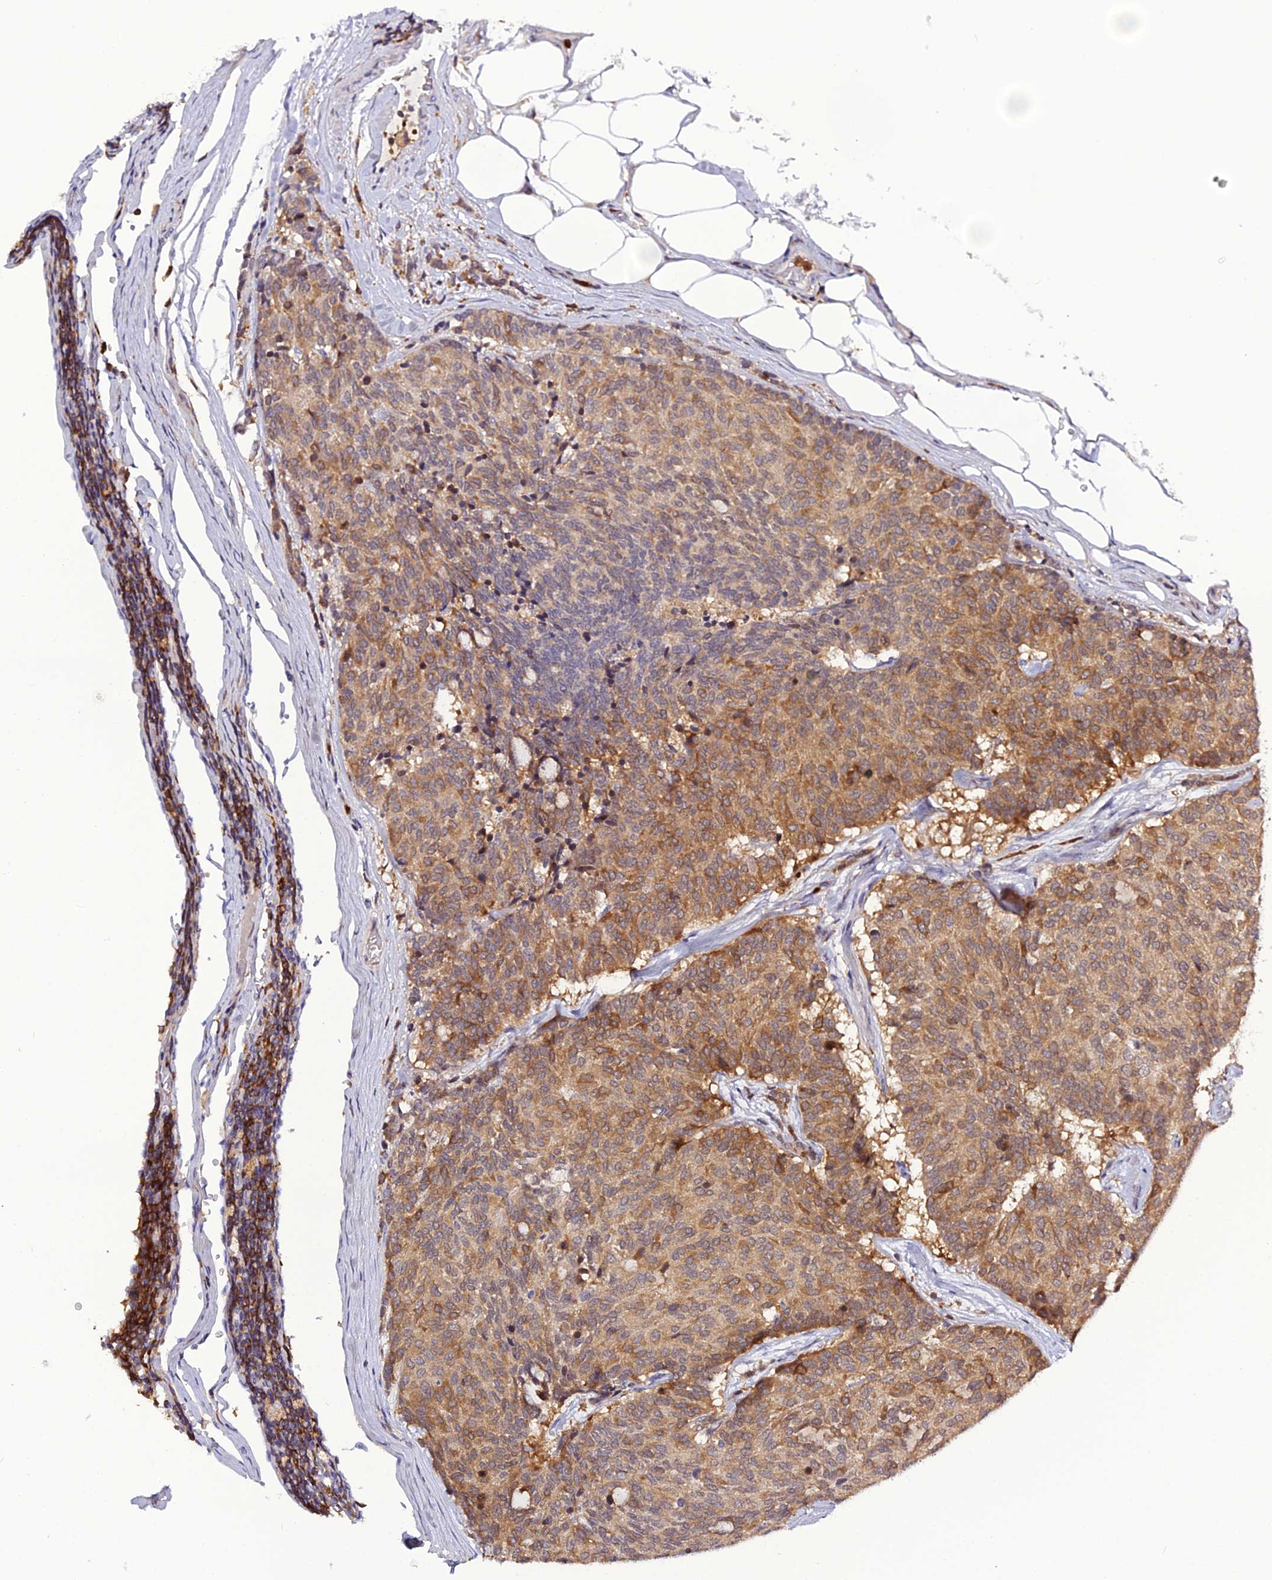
{"staining": {"intensity": "moderate", "quantity": ">75%", "location": "cytoplasmic/membranous"}, "tissue": "carcinoid", "cell_type": "Tumor cells", "image_type": "cancer", "snomed": [{"axis": "morphology", "description": "Carcinoid, malignant, NOS"}, {"axis": "topography", "description": "Pancreas"}], "caption": "Moderate cytoplasmic/membranous protein expression is appreciated in approximately >75% of tumor cells in carcinoid. (DAB = brown stain, brightfield microscopy at high magnification).", "gene": "IL4I1", "patient": {"sex": "female", "age": 54}}